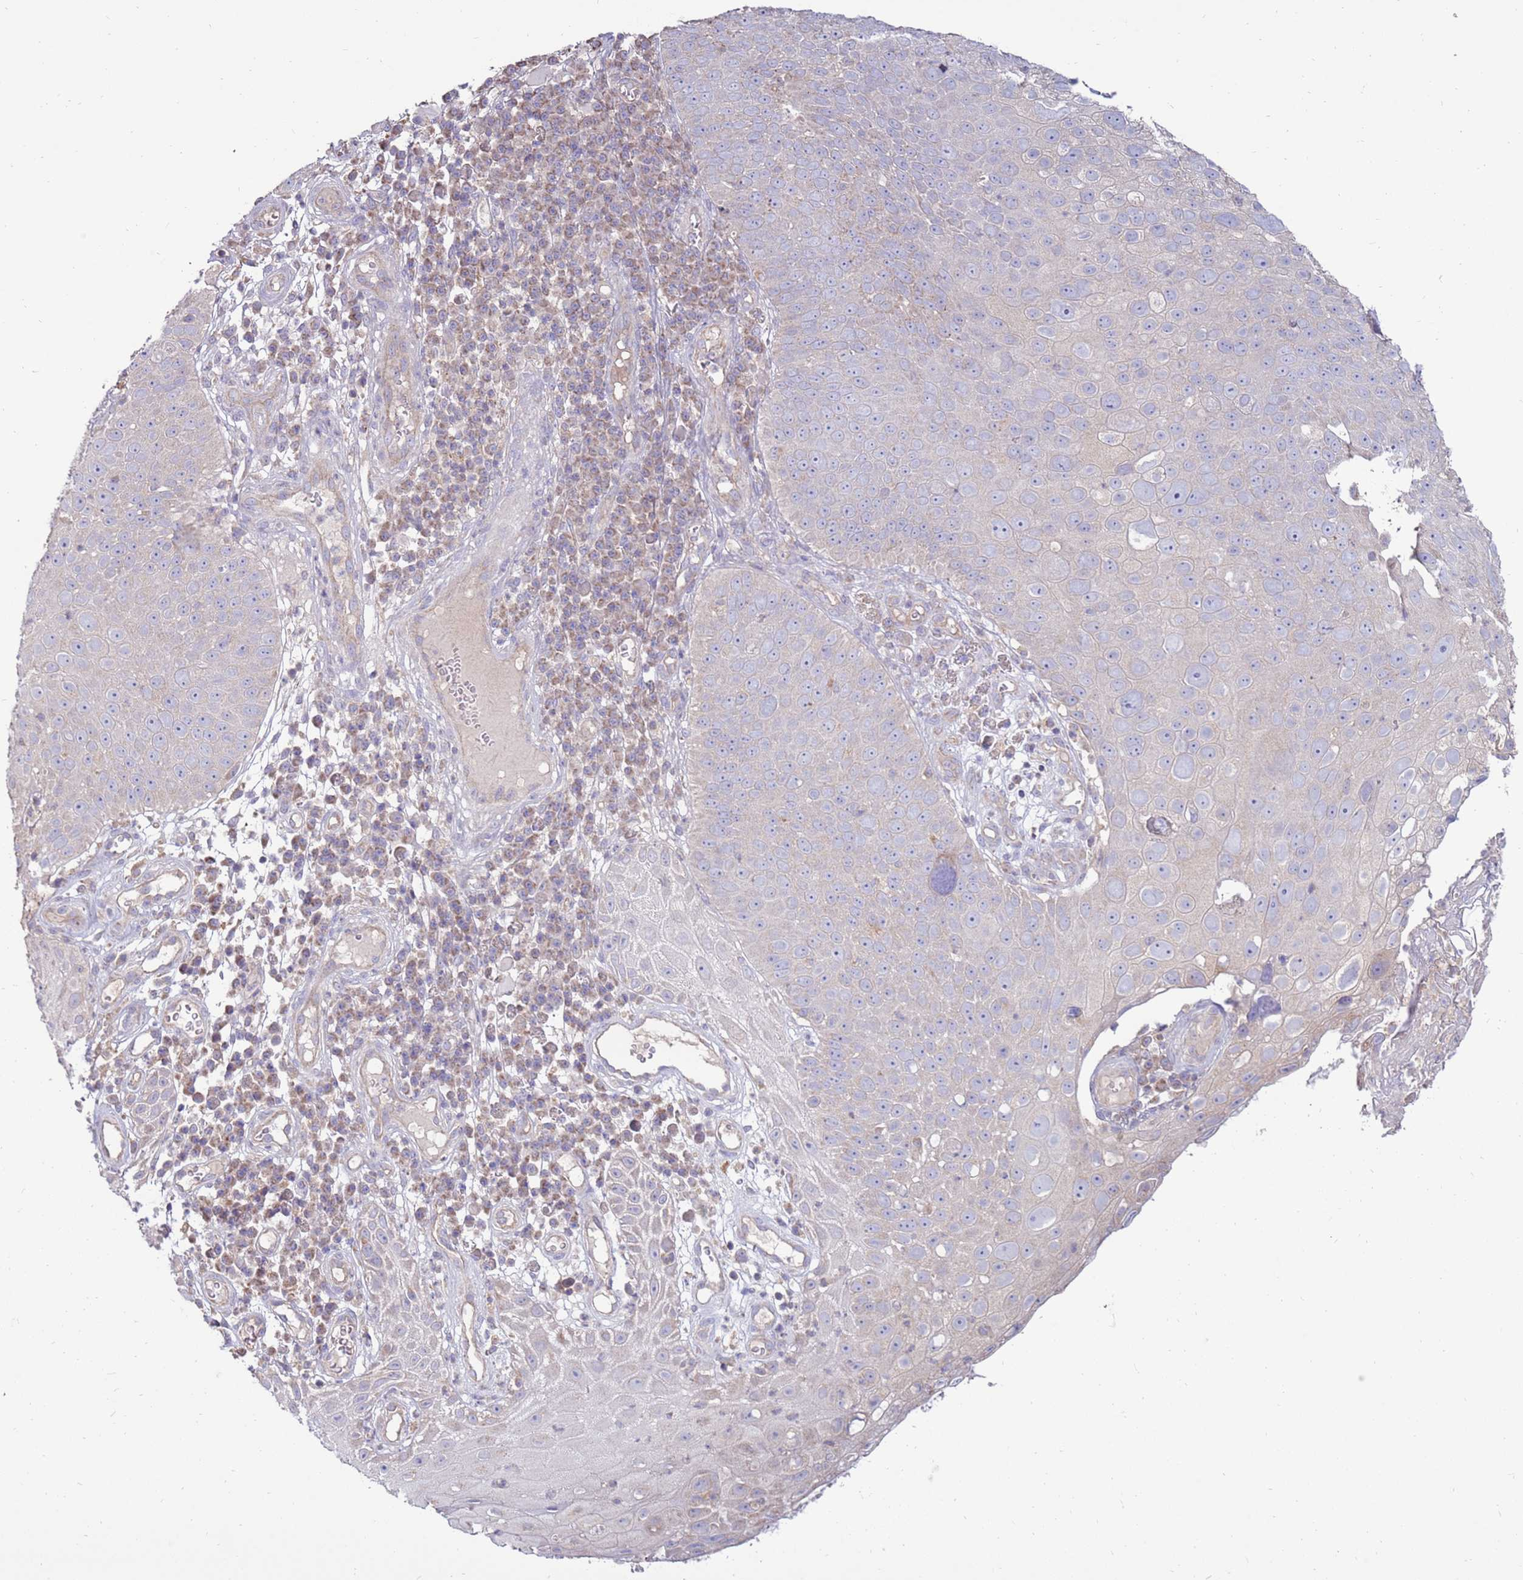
{"staining": {"intensity": "negative", "quantity": "none", "location": "none"}, "tissue": "skin cancer", "cell_type": "Tumor cells", "image_type": "cancer", "snomed": [{"axis": "morphology", "description": "Squamous cell carcinoma, NOS"}, {"axis": "topography", "description": "Skin"}], "caption": "Image shows no protein positivity in tumor cells of squamous cell carcinoma (skin) tissue.", "gene": "TRAPPC4", "patient": {"sex": "male", "age": 71}}